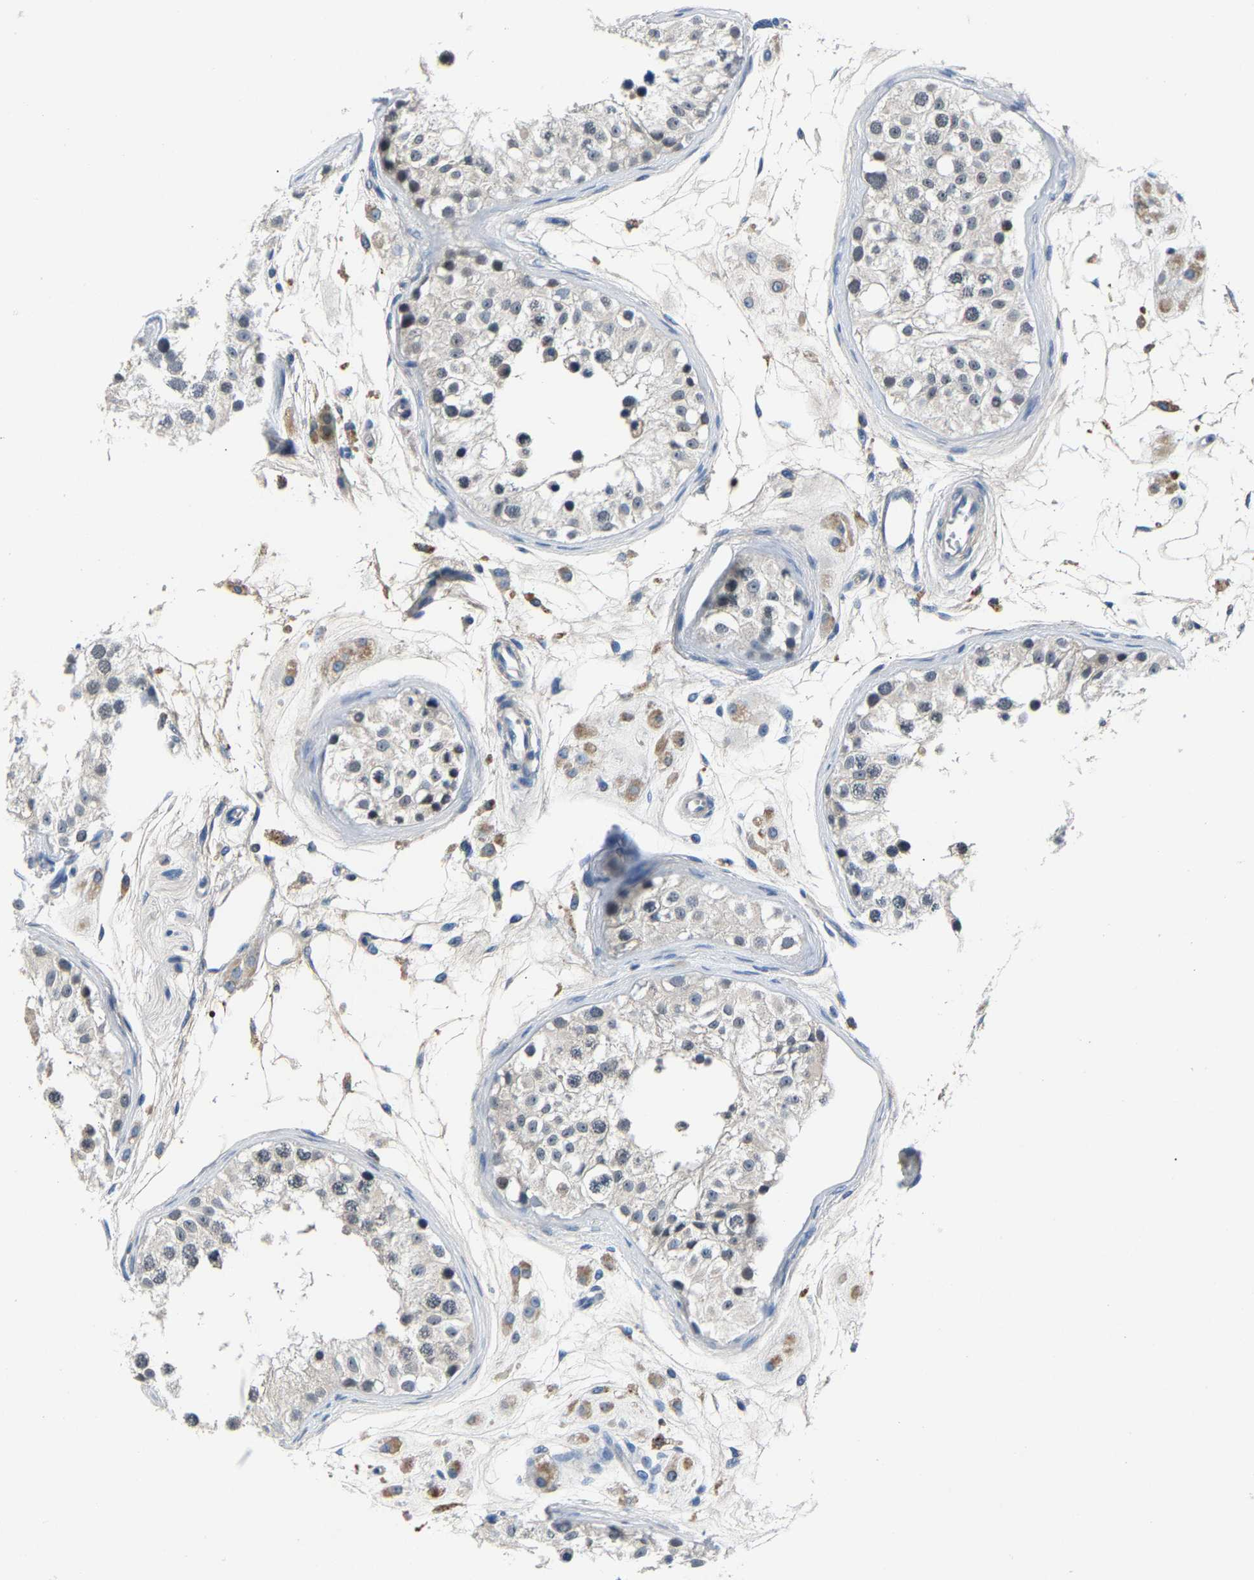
{"staining": {"intensity": "weak", "quantity": "<25%", "location": "cytoplasmic/membranous"}, "tissue": "testis", "cell_type": "Cells in seminiferous ducts", "image_type": "normal", "snomed": [{"axis": "morphology", "description": "Normal tissue, NOS"}, {"axis": "morphology", "description": "Adenocarcinoma, metastatic, NOS"}, {"axis": "topography", "description": "Testis"}], "caption": "Testis stained for a protein using immunohistochemistry (IHC) shows no positivity cells in seminiferous ducts.", "gene": "DNAAF5", "patient": {"sex": "male", "age": 26}}